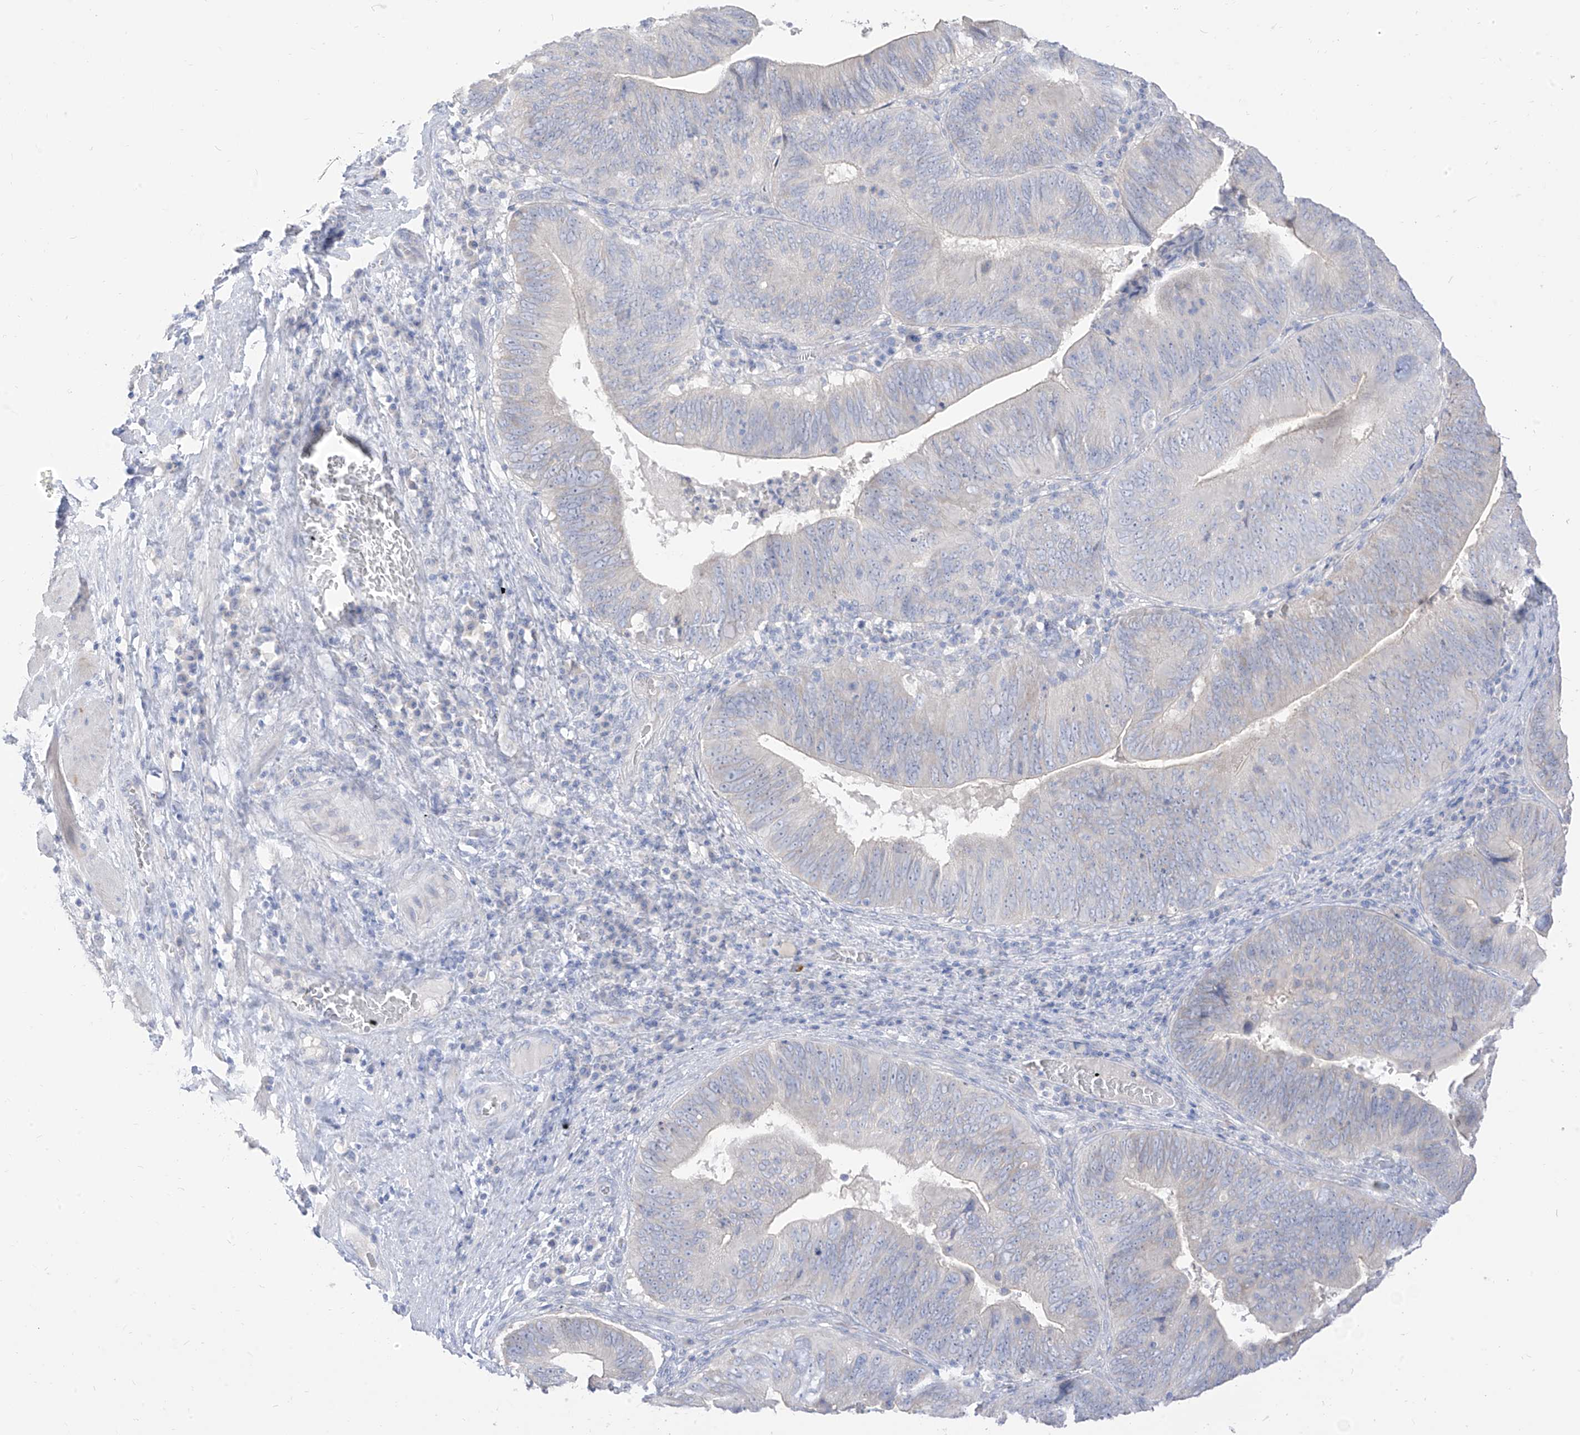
{"staining": {"intensity": "negative", "quantity": "none", "location": "none"}, "tissue": "pancreatic cancer", "cell_type": "Tumor cells", "image_type": "cancer", "snomed": [{"axis": "morphology", "description": "Adenocarcinoma, NOS"}, {"axis": "topography", "description": "Pancreas"}], "caption": "Human pancreatic adenocarcinoma stained for a protein using immunohistochemistry (IHC) exhibits no staining in tumor cells.", "gene": "ARHGEF40", "patient": {"sex": "male", "age": 63}}